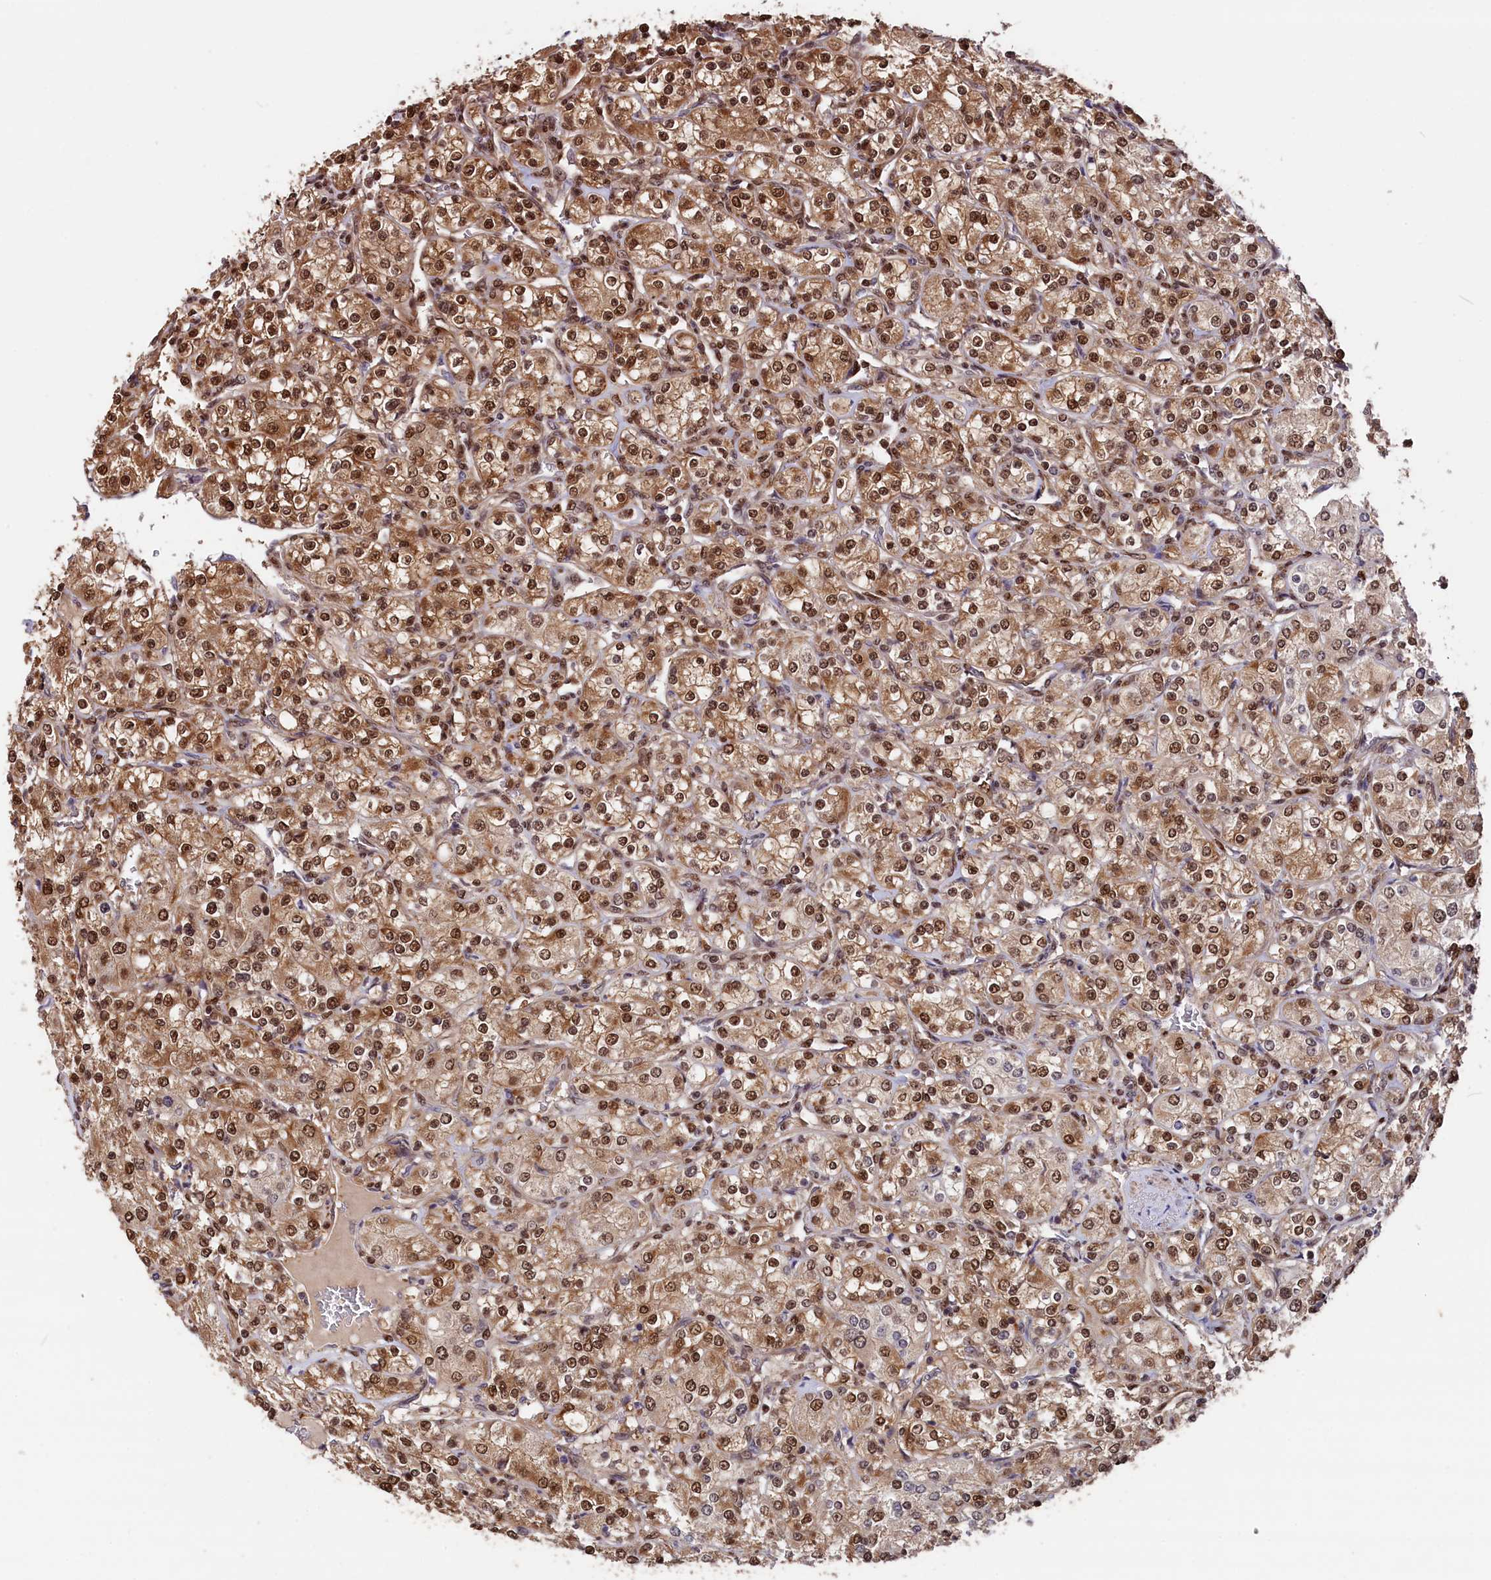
{"staining": {"intensity": "moderate", "quantity": ">75%", "location": "cytoplasmic/membranous,nuclear"}, "tissue": "renal cancer", "cell_type": "Tumor cells", "image_type": "cancer", "snomed": [{"axis": "morphology", "description": "Adenocarcinoma, NOS"}, {"axis": "topography", "description": "Kidney"}], "caption": "Immunohistochemical staining of human renal adenocarcinoma displays moderate cytoplasmic/membranous and nuclear protein positivity in about >75% of tumor cells.", "gene": "ADRM1", "patient": {"sex": "male", "age": 77}}